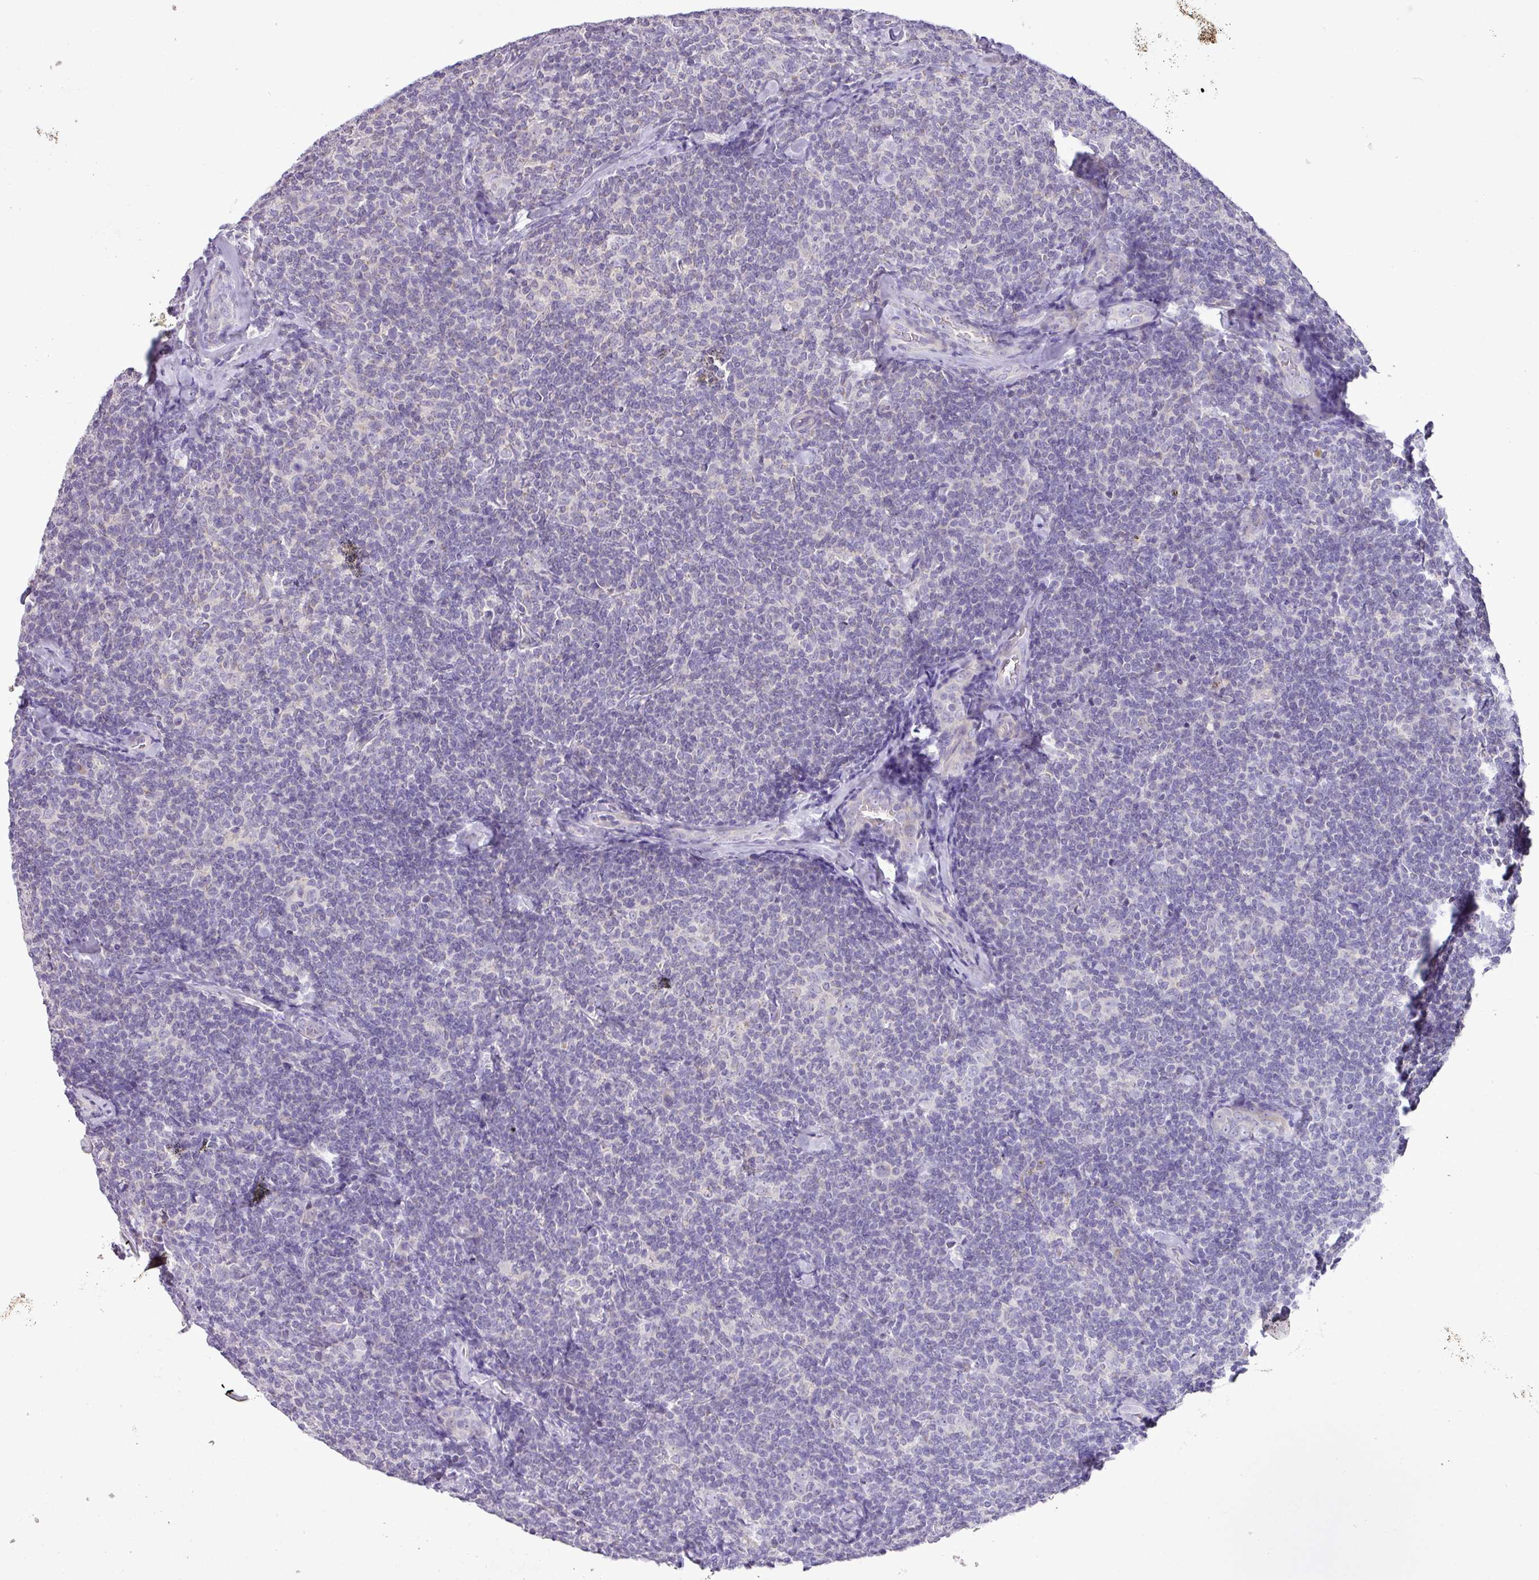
{"staining": {"intensity": "negative", "quantity": "none", "location": "none"}, "tissue": "lymphoma", "cell_type": "Tumor cells", "image_type": "cancer", "snomed": [{"axis": "morphology", "description": "Malignant lymphoma, non-Hodgkin's type, Low grade"}, {"axis": "topography", "description": "Lymph node"}], "caption": "An immunohistochemistry (IHC) image of malignant lymphoma, non-Hodgkin's type (low-grade) is shown. There is no staining in tumor cells of malignant lymphoma, non-Hodgkin's type (low-grade). The staining is performed using DAB brown chromogen with nuclei counter-stained in using hematoxylin.", "gene": "BRINP2", "patient": {"sex": "female", "age": 56}}